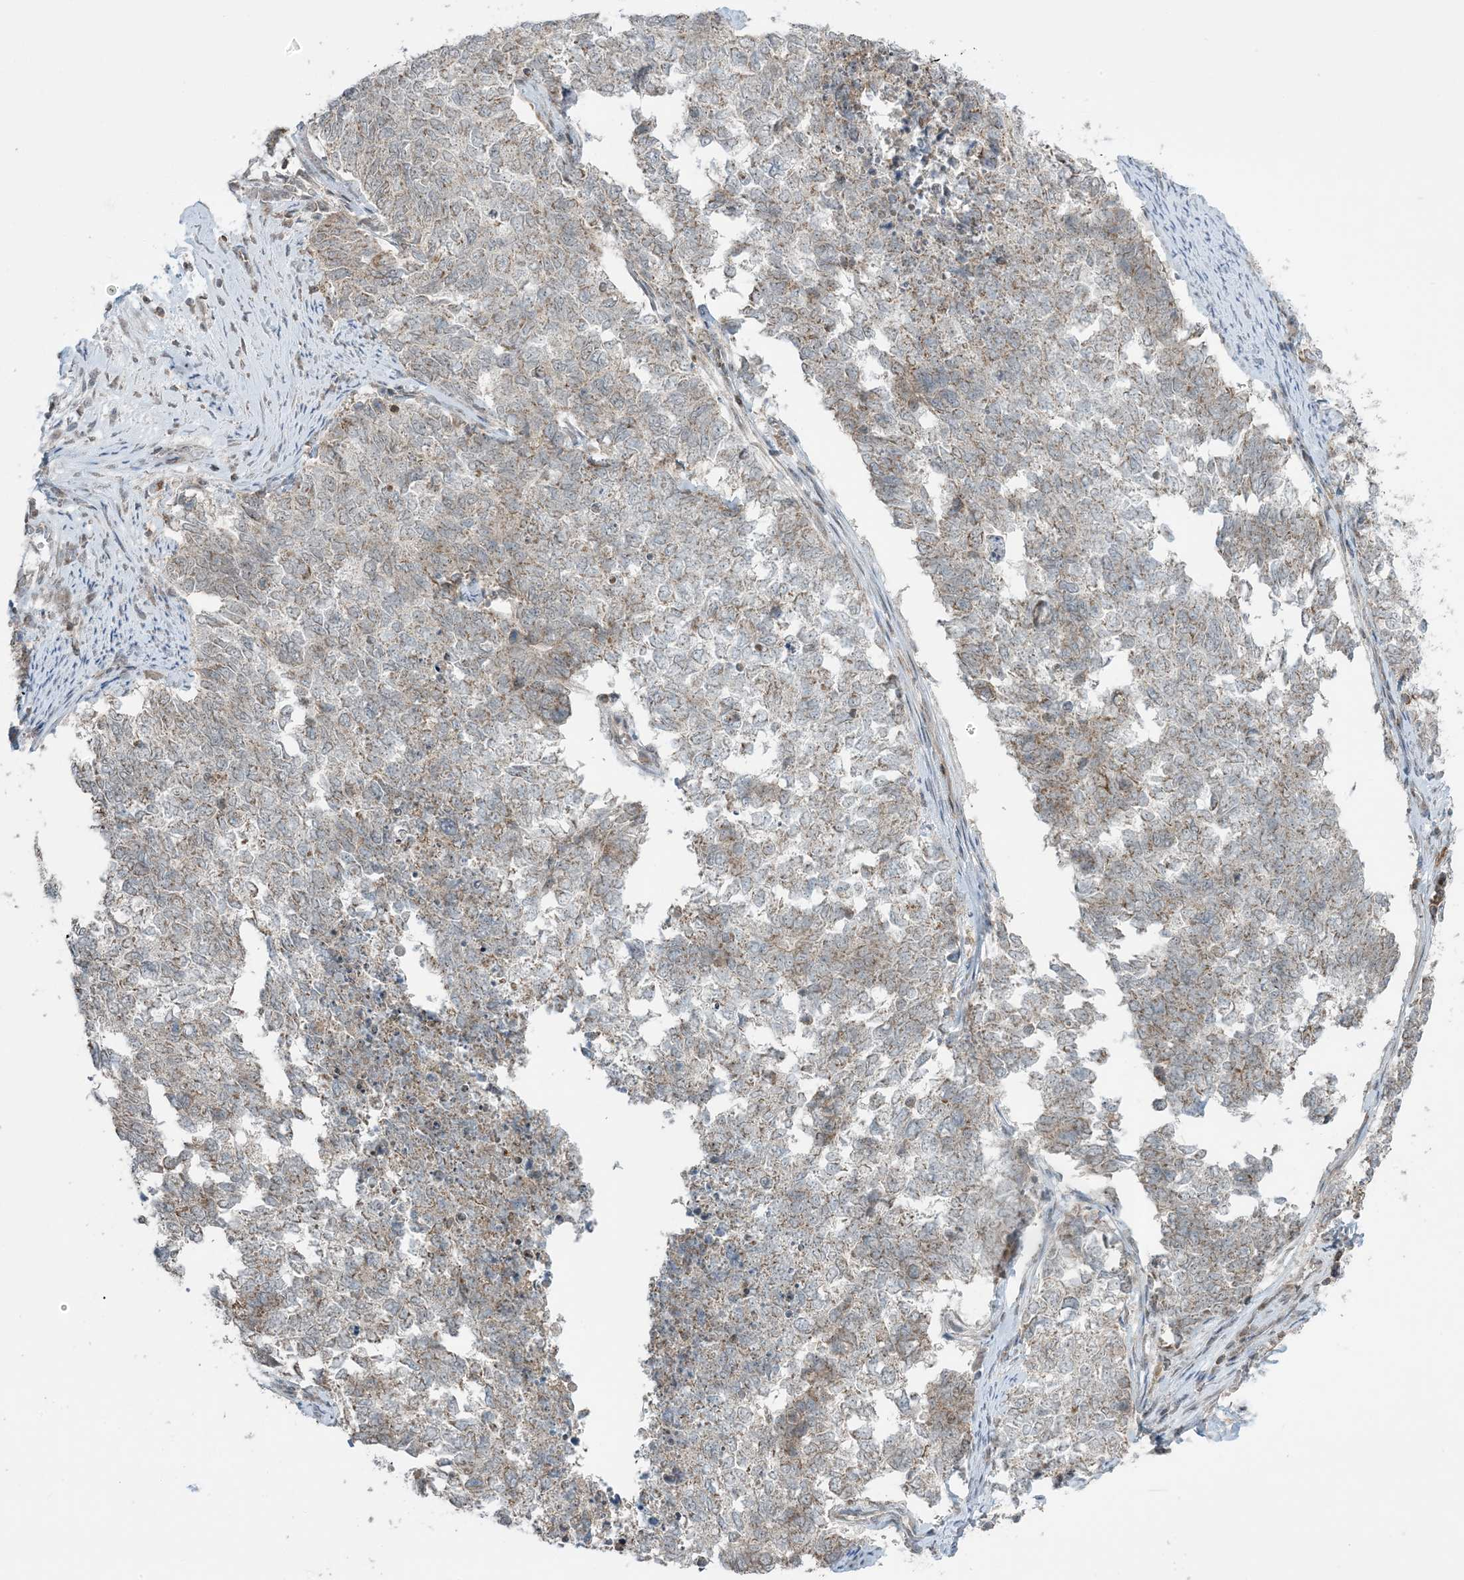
{"staining": {"intensity": "weak", "quantity": ">75%", "location": "cytoplasmic/membranous"}, "tissue": "cervical cancer", "cell_type": "Tumor cells", "image_type": "cancer", "snomed": [{"axis": "morphology", "description": "Squamous cell carcinoma, NOS"}, {"axis": "topography", "description": "Cervix"}], "caption": "Immunohistochemical staining of cervical cancer demonstrates low levels of weak cytoplasmic/membranous protein expression in about >75% of tumor cells.", "gene": "PHLDB2", "patient": {"sex": "female", "age": 63}}